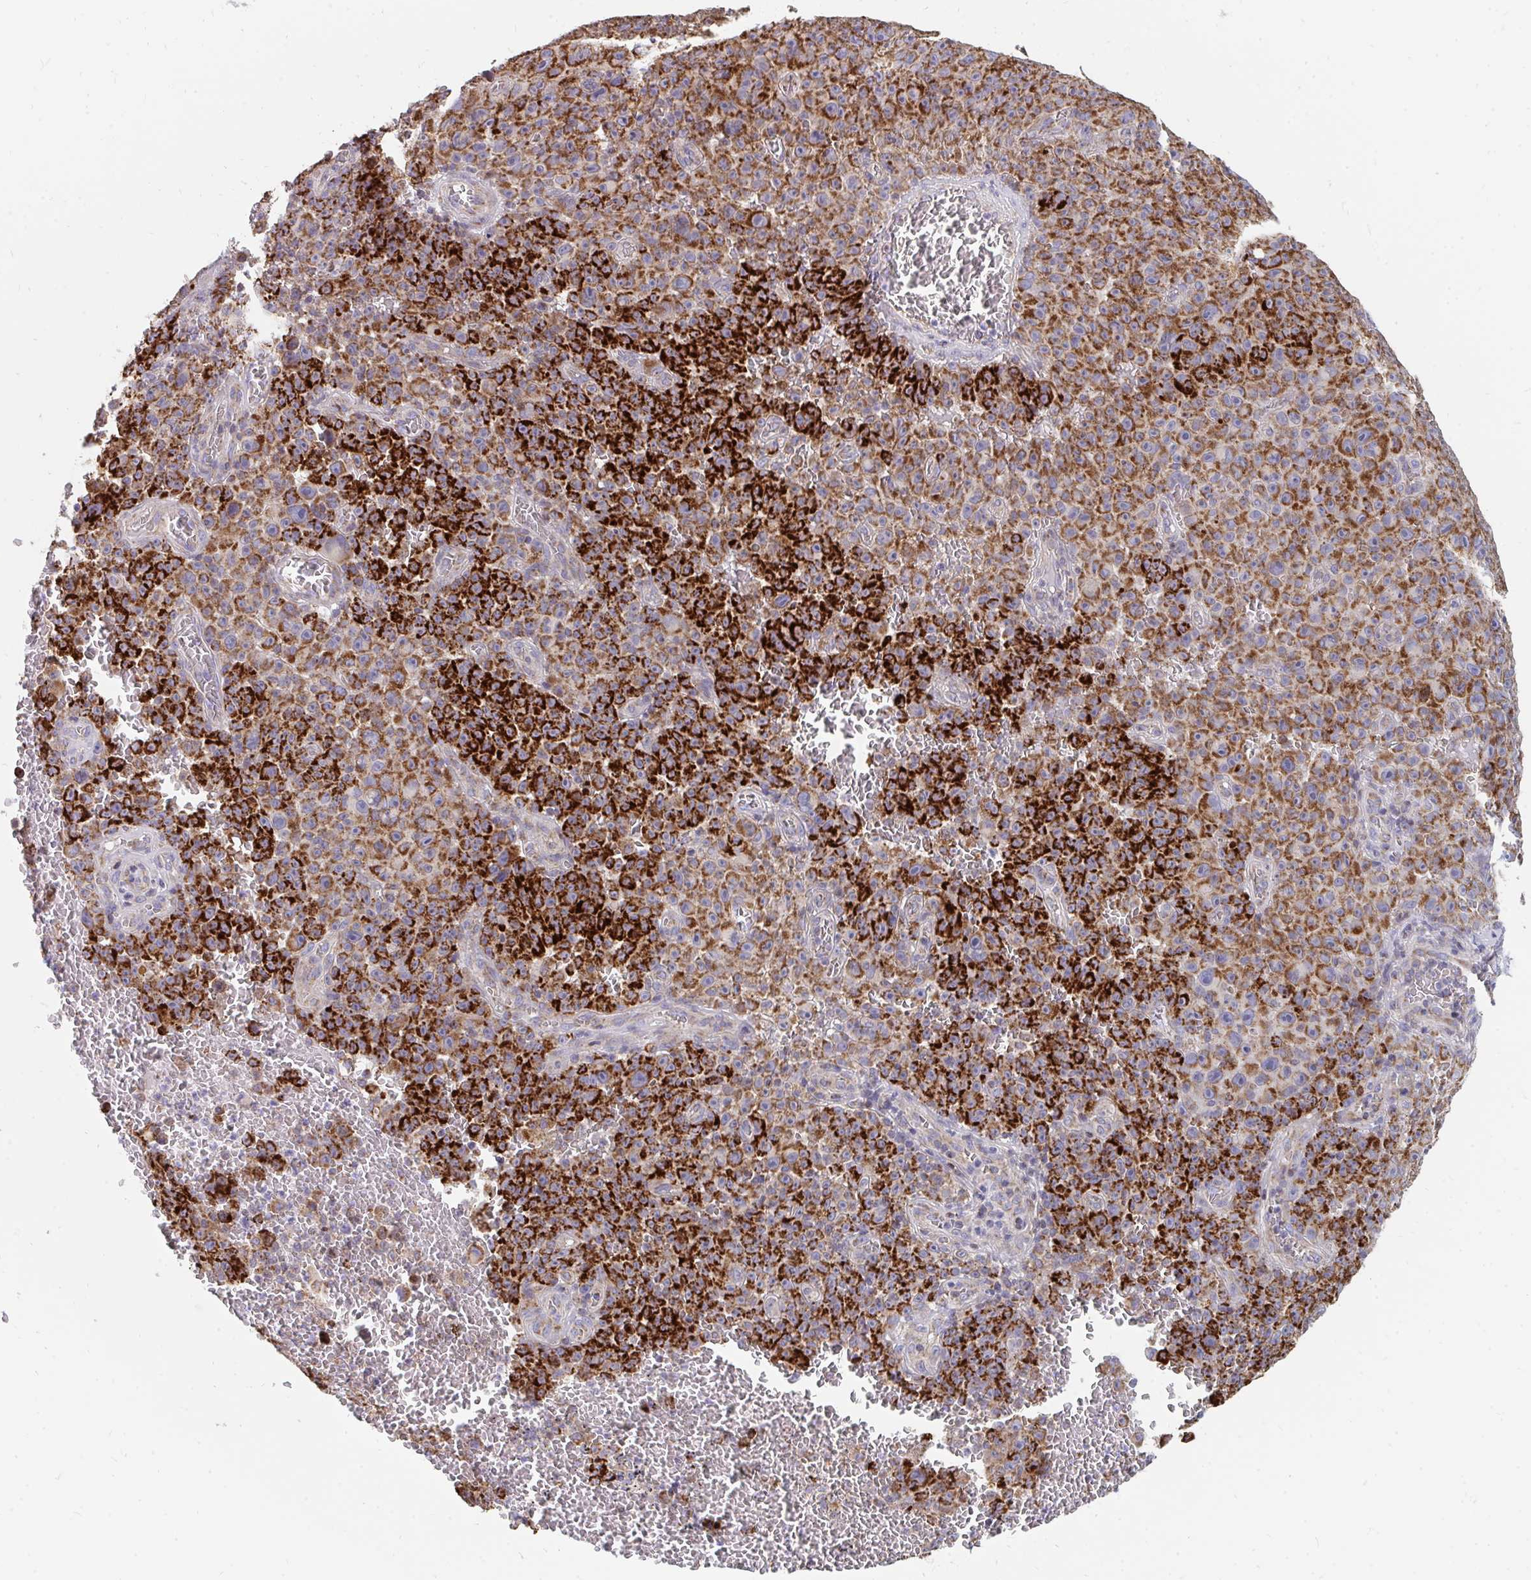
{"staining": {"intensity": "strong", "quantity": ">75%", "location": "cytoplasmic/membranous"}, "tissue": "melanoma", "cell_type": "Tumor cells", "image_type": "cancer", "snomed": [{"axis": "morphology", "description": "Malignant melanoma, NOS"}, {"axis": "topography", "description": "Skin"}], "caption": "Malignant melanoma stained with a protein marker demonstrates strong staining in tumor cells.", "gene": "PC", "patient": {"sex": "female", "age": 82}}